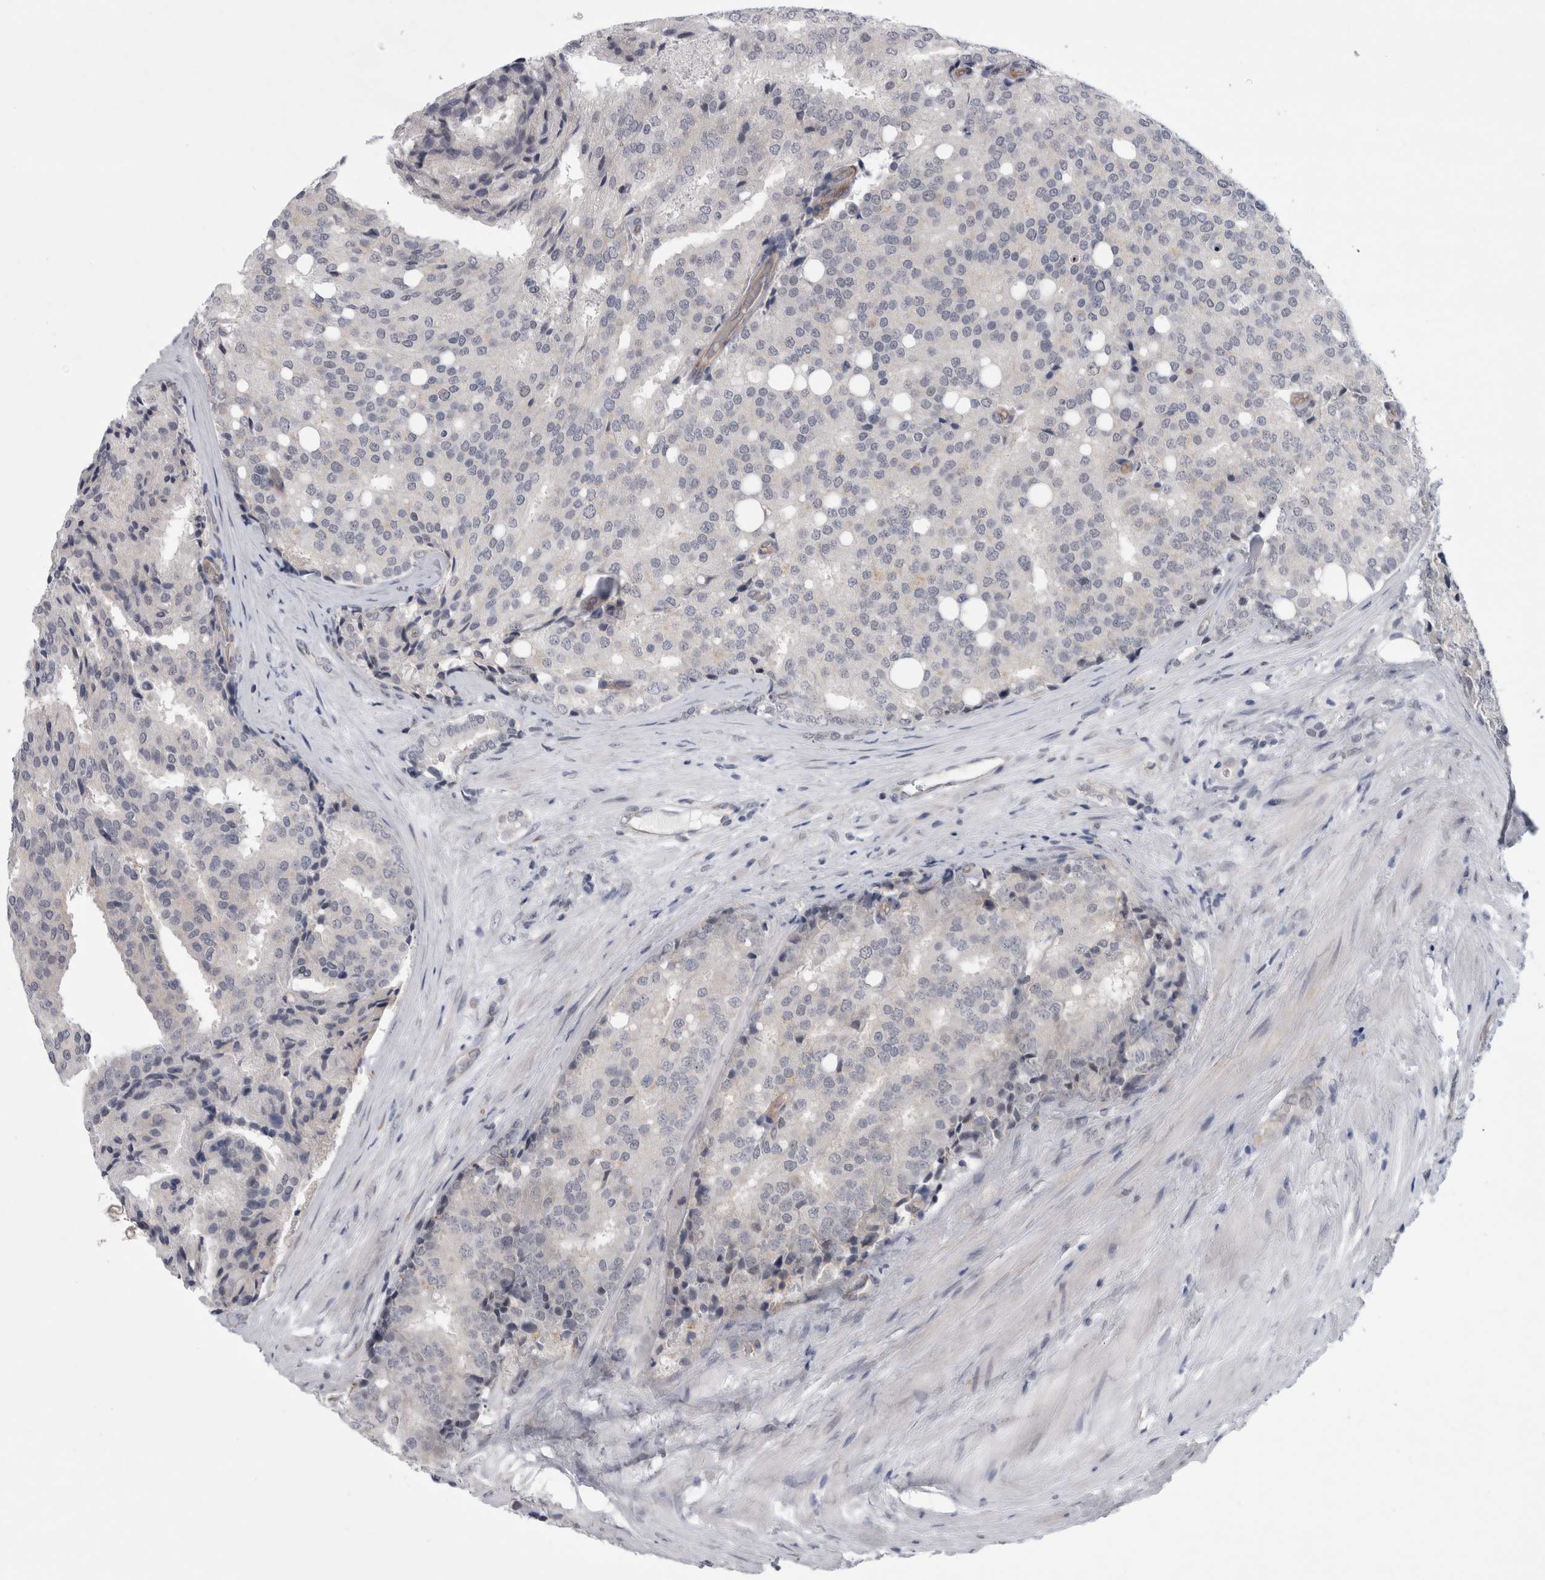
{"staining": {"intensity": "negative", "quantity": "none", "location": "none"}, "tissue": "prostate cancer", "cell_type": "Tumor cells", "image_type": "cancer", "snomed": [{"axis": "morphology", "description": "Adenocarcinoma, High grade"}, {"axis": "topography", "description": "Prostate"}], "caption": "Immunohistochemistry (IHC) of human prostate cancer demonstrates no expression in tumor cells.", "gene": "PARP11", "patient": {"sex": "male", "age": 50}}